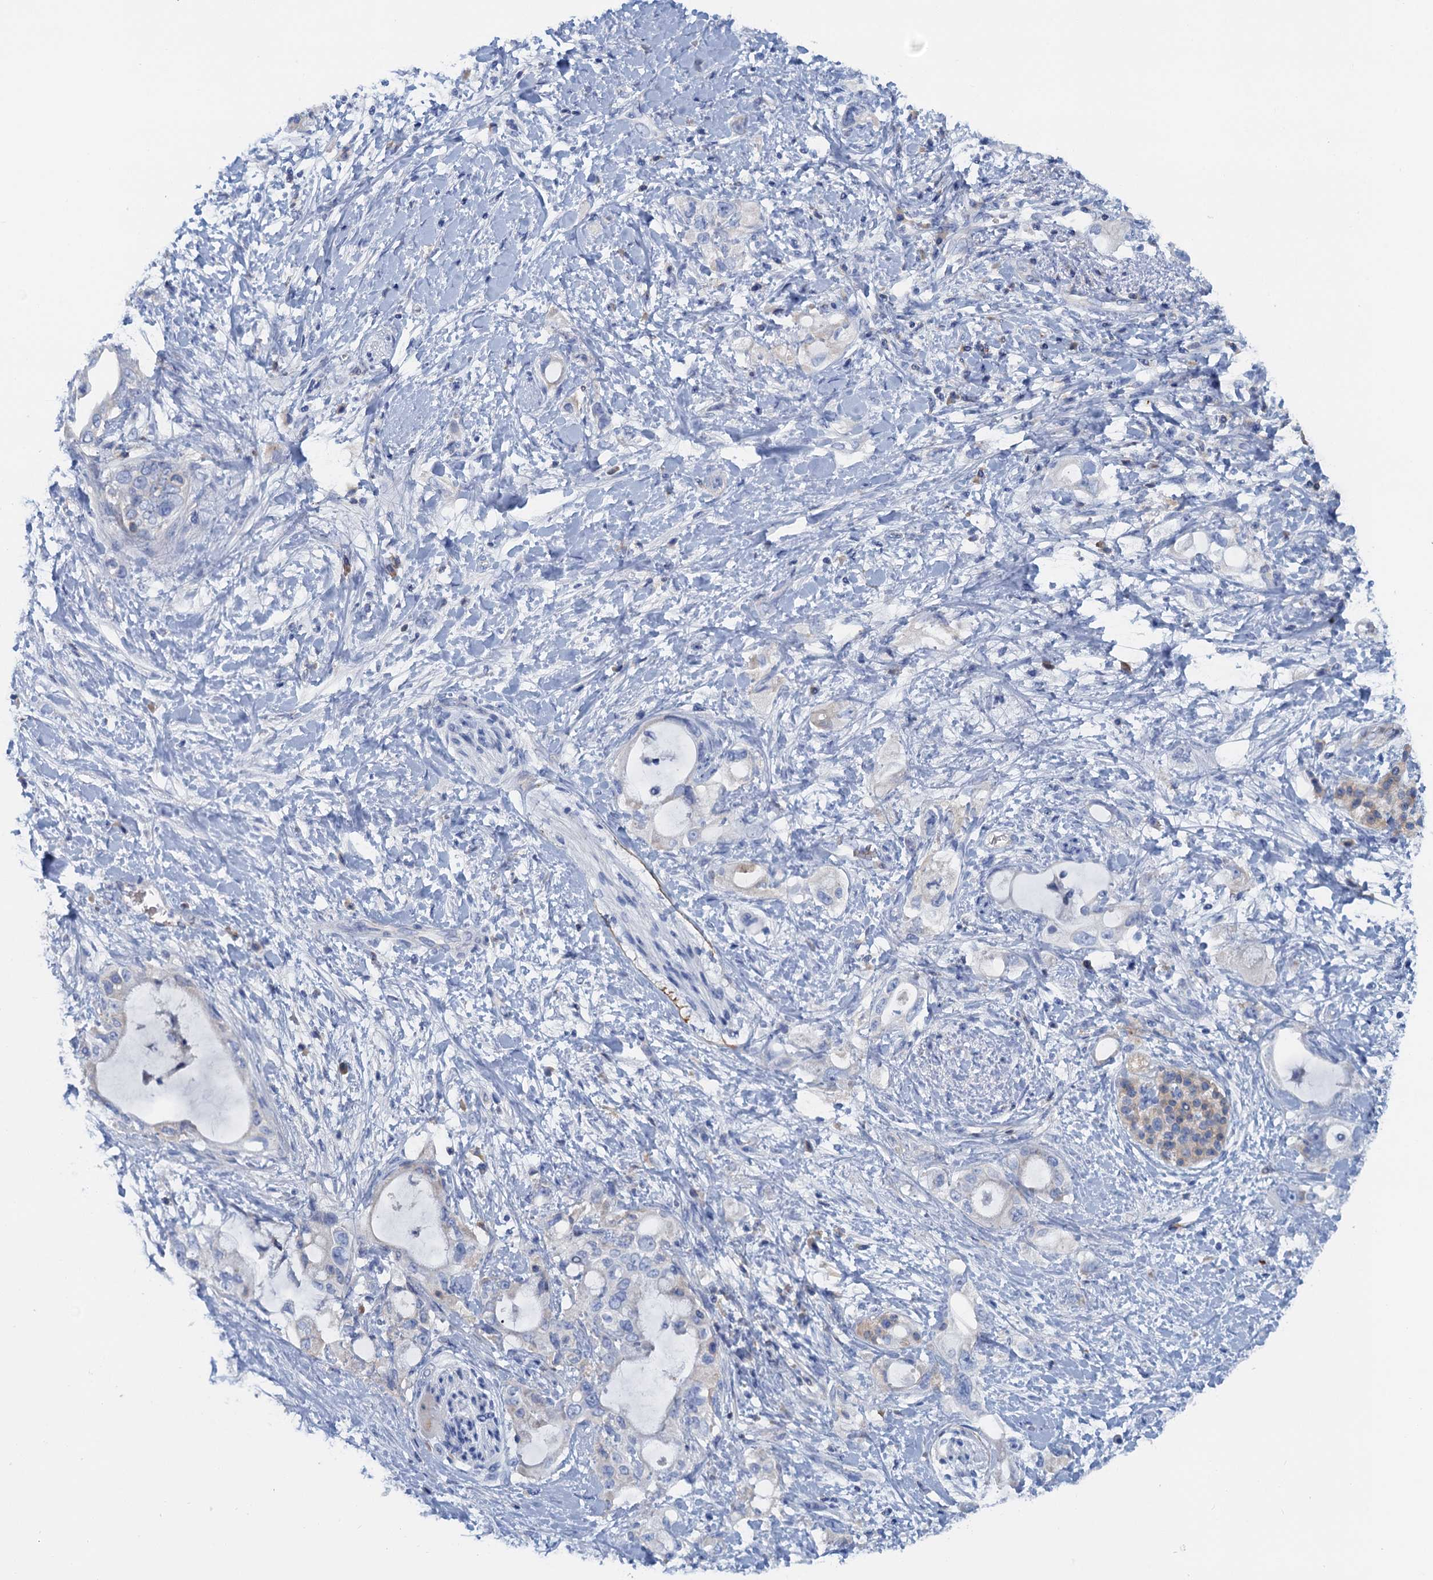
{"staining": {"intensity": "weak", "quantity": "<25%", "location": "cytoplasmic/membranous"}, "tissue": "pancreatic cancer", "cell_type": "Tumor cells", "image_type": "cancer", "snomed": [{"axis": "morphology", "description": "Adenocarcinoma, NOS"}, {"axis": "topography", "description": "Pancreas"}], "caption": "Human pancreatic cancer (adenocarcinoma) stained for a protein using immunohistochemistry reveals no expression in tumor cells.", "gene": "MYADML2", "patient": {"sex": "female", "age": 56}}